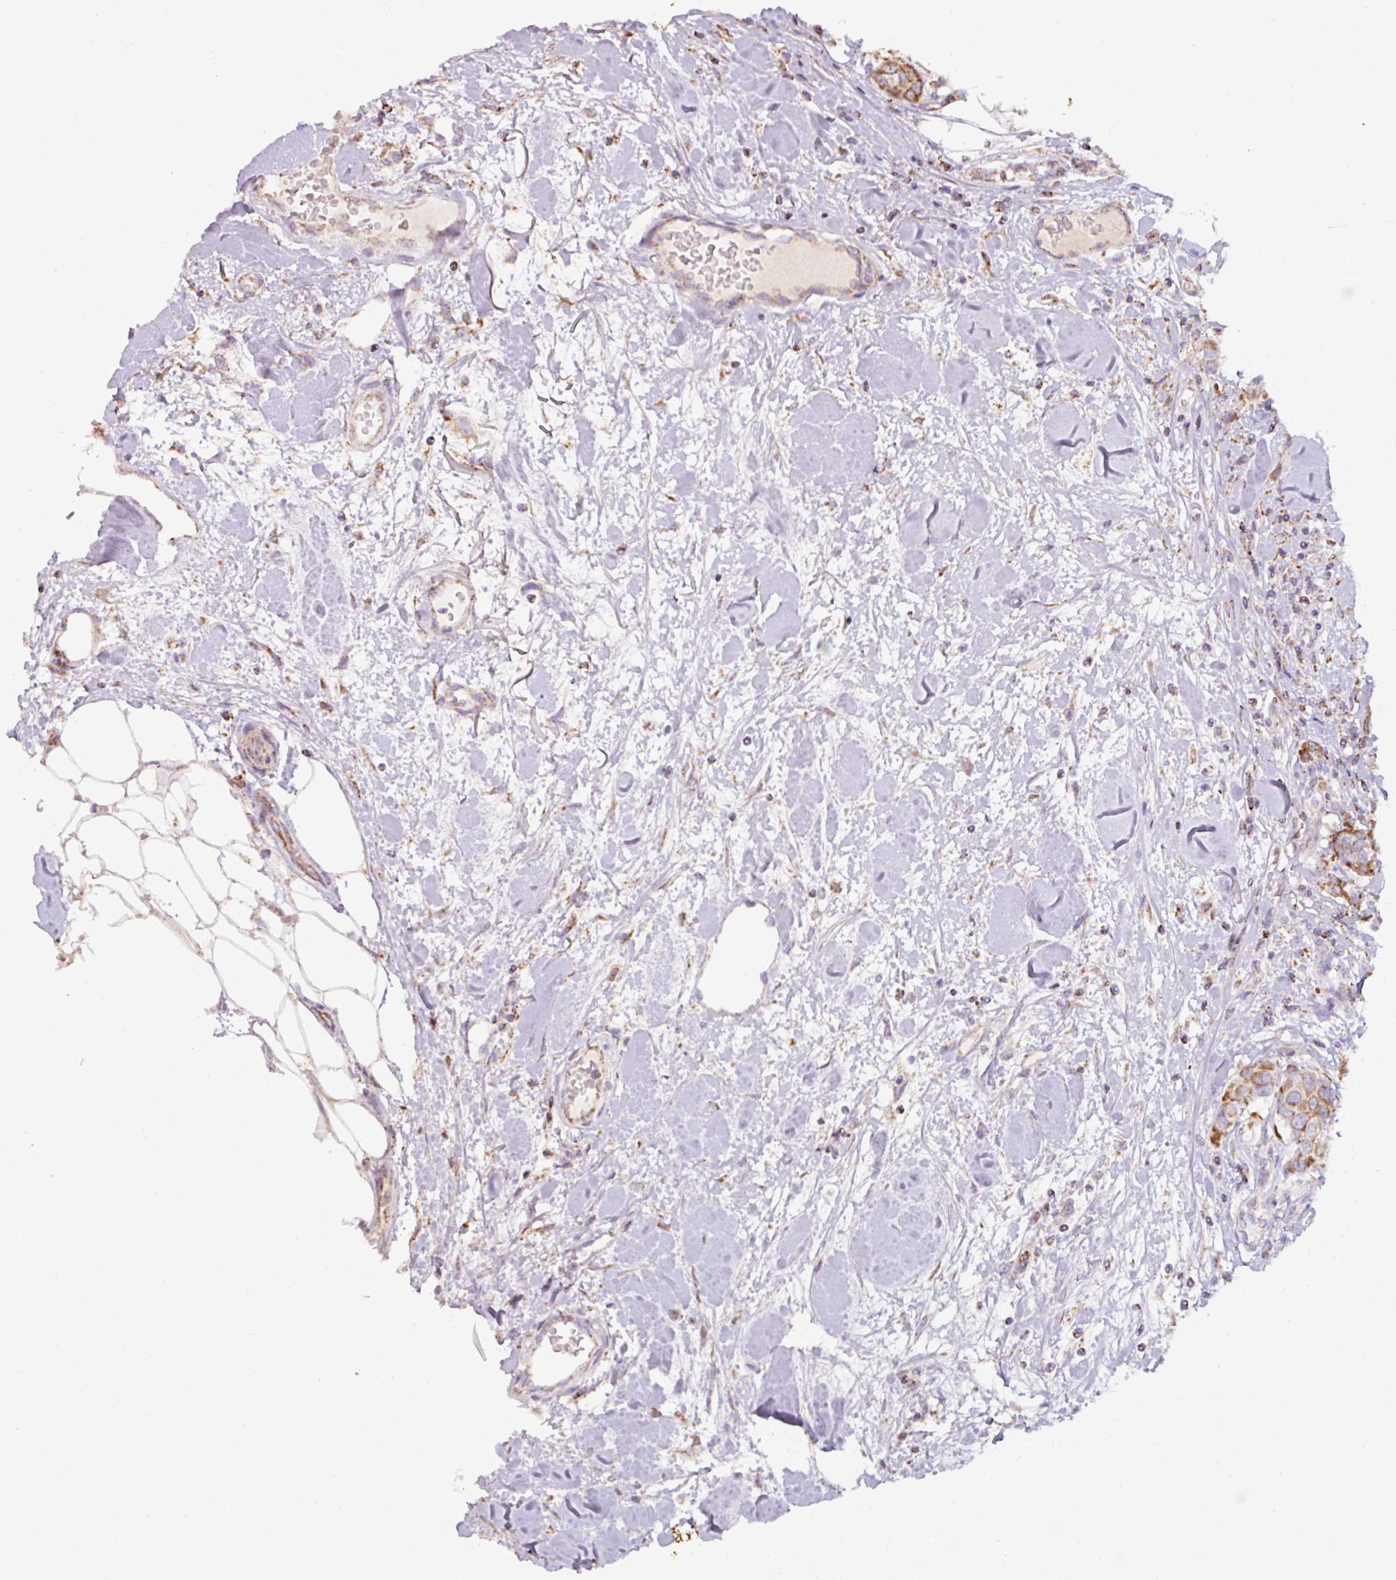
{"staining": {"intensity": "moderate", "quantity": ">75%", "location": "cytoplasmic/membranous"}, "tissue": "breast cancer", "cell_type": "Tumor cells", "image_type": "cancer", "snomed": [{"axis": "morphology", "description": "Duct carcinoma"}, {"axis": "topography", "description": "Breast"}, {"axis": "topography", "description": "Lymph node"}], "caption": "Immunohistochemical staining of breast cancer (infiltrating ductal carcinoma) displays moderate cytoplasmic/membranous protein positivity in approximately >75% of tumor cells. (DAB IHC, brown staining for protein, blue staining for nuclei).", "gene": "SQOR", "patient": {"sex": "female", "age": 80}}